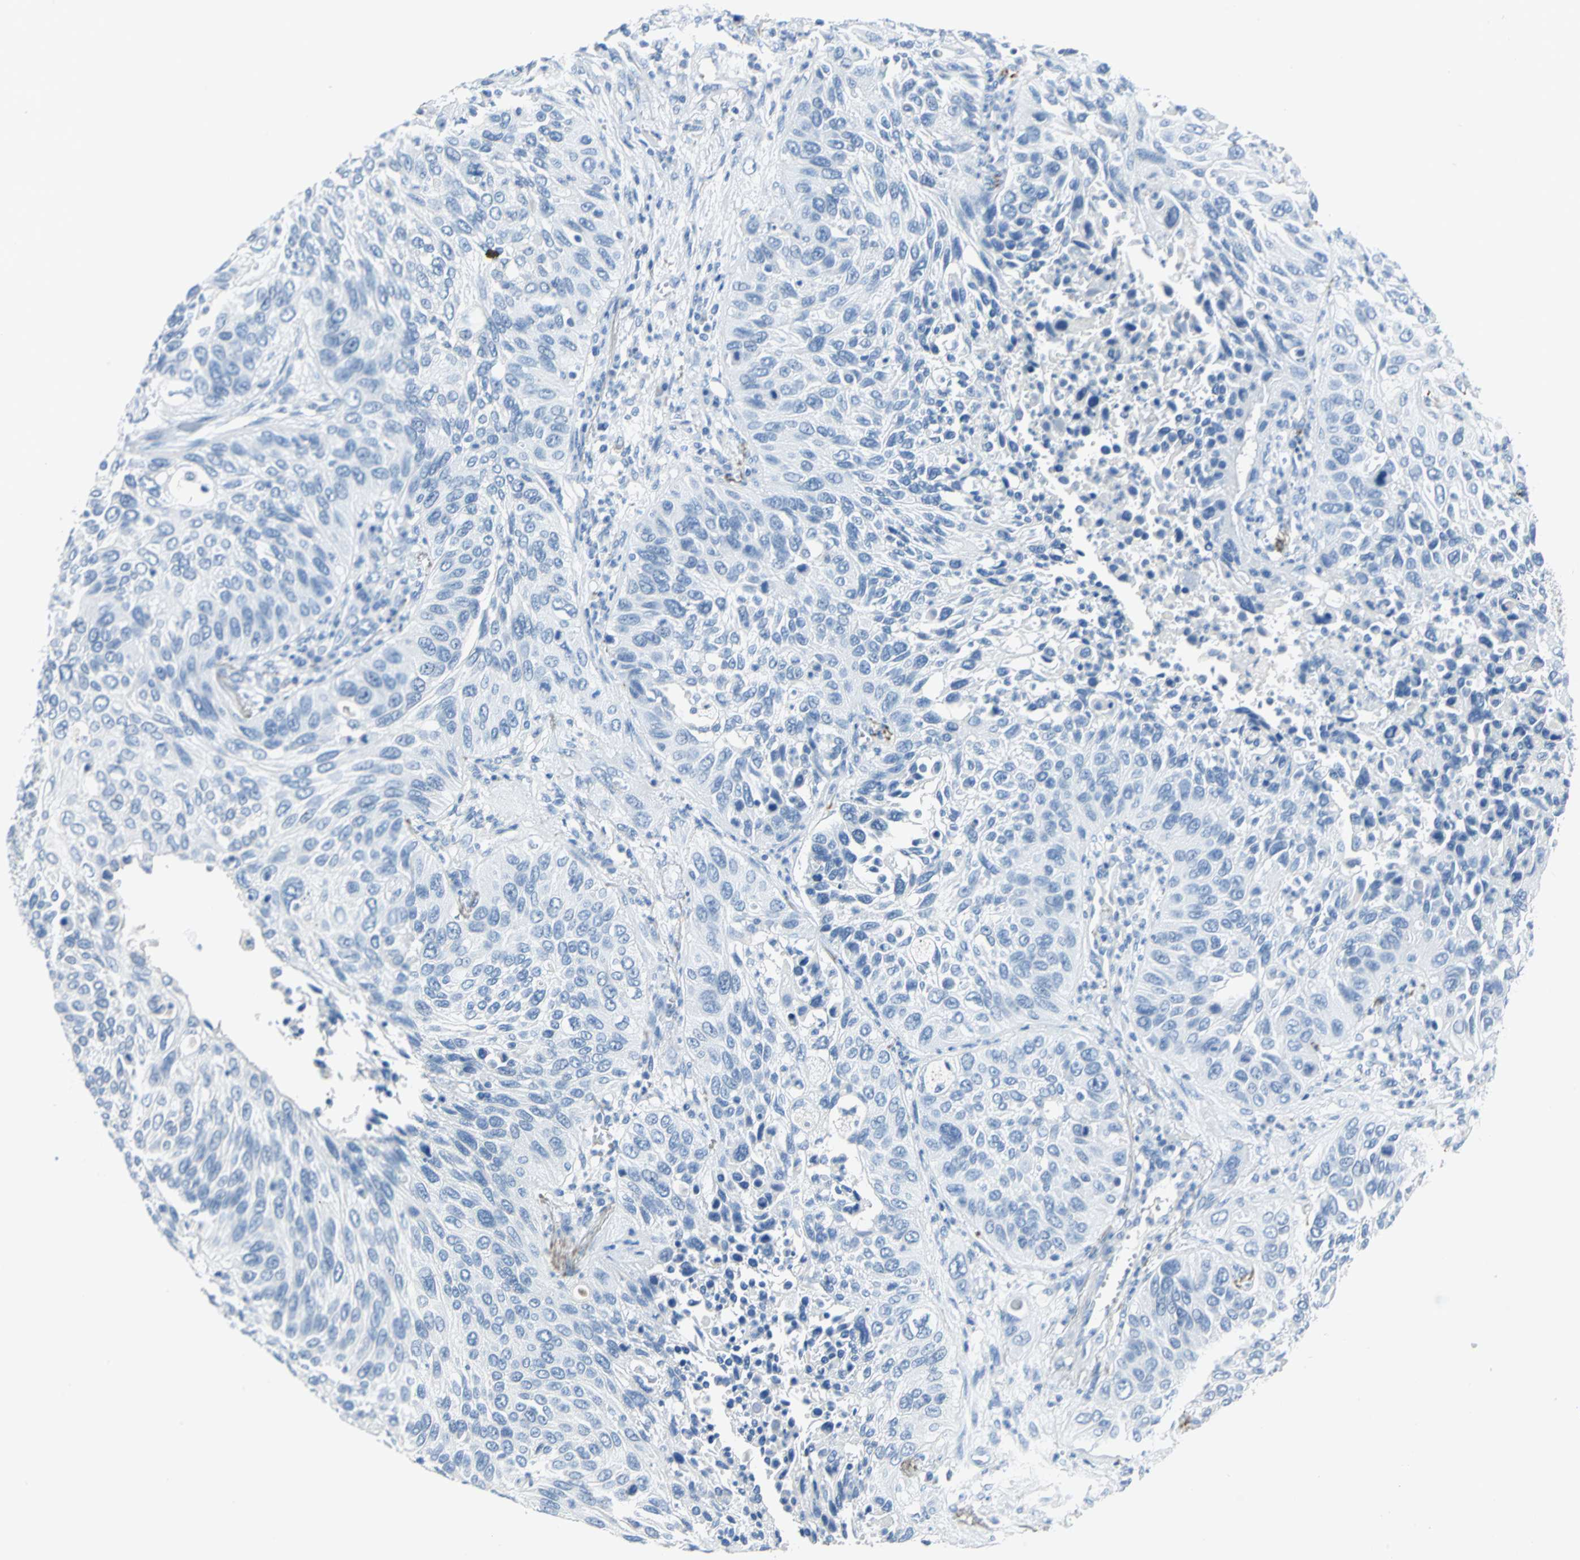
{"staining": {"intensity": "negative", "quantity": "none", "location": "none"}, "tissue": "lung cancer", "cell_type": "Tumor cells", "image_type": "cancer", "snomed": [{"axis": "morphology", "description": "Squamous cell carcinoma, NOS"}, {"axis": "topography", "description": "Lung"}], "caption": "An image of human lung squamous cell carcinoma is negative for staining in tumor cells.", "gene": "PKLR", "patient": {"sex": "female", "age": 76}}